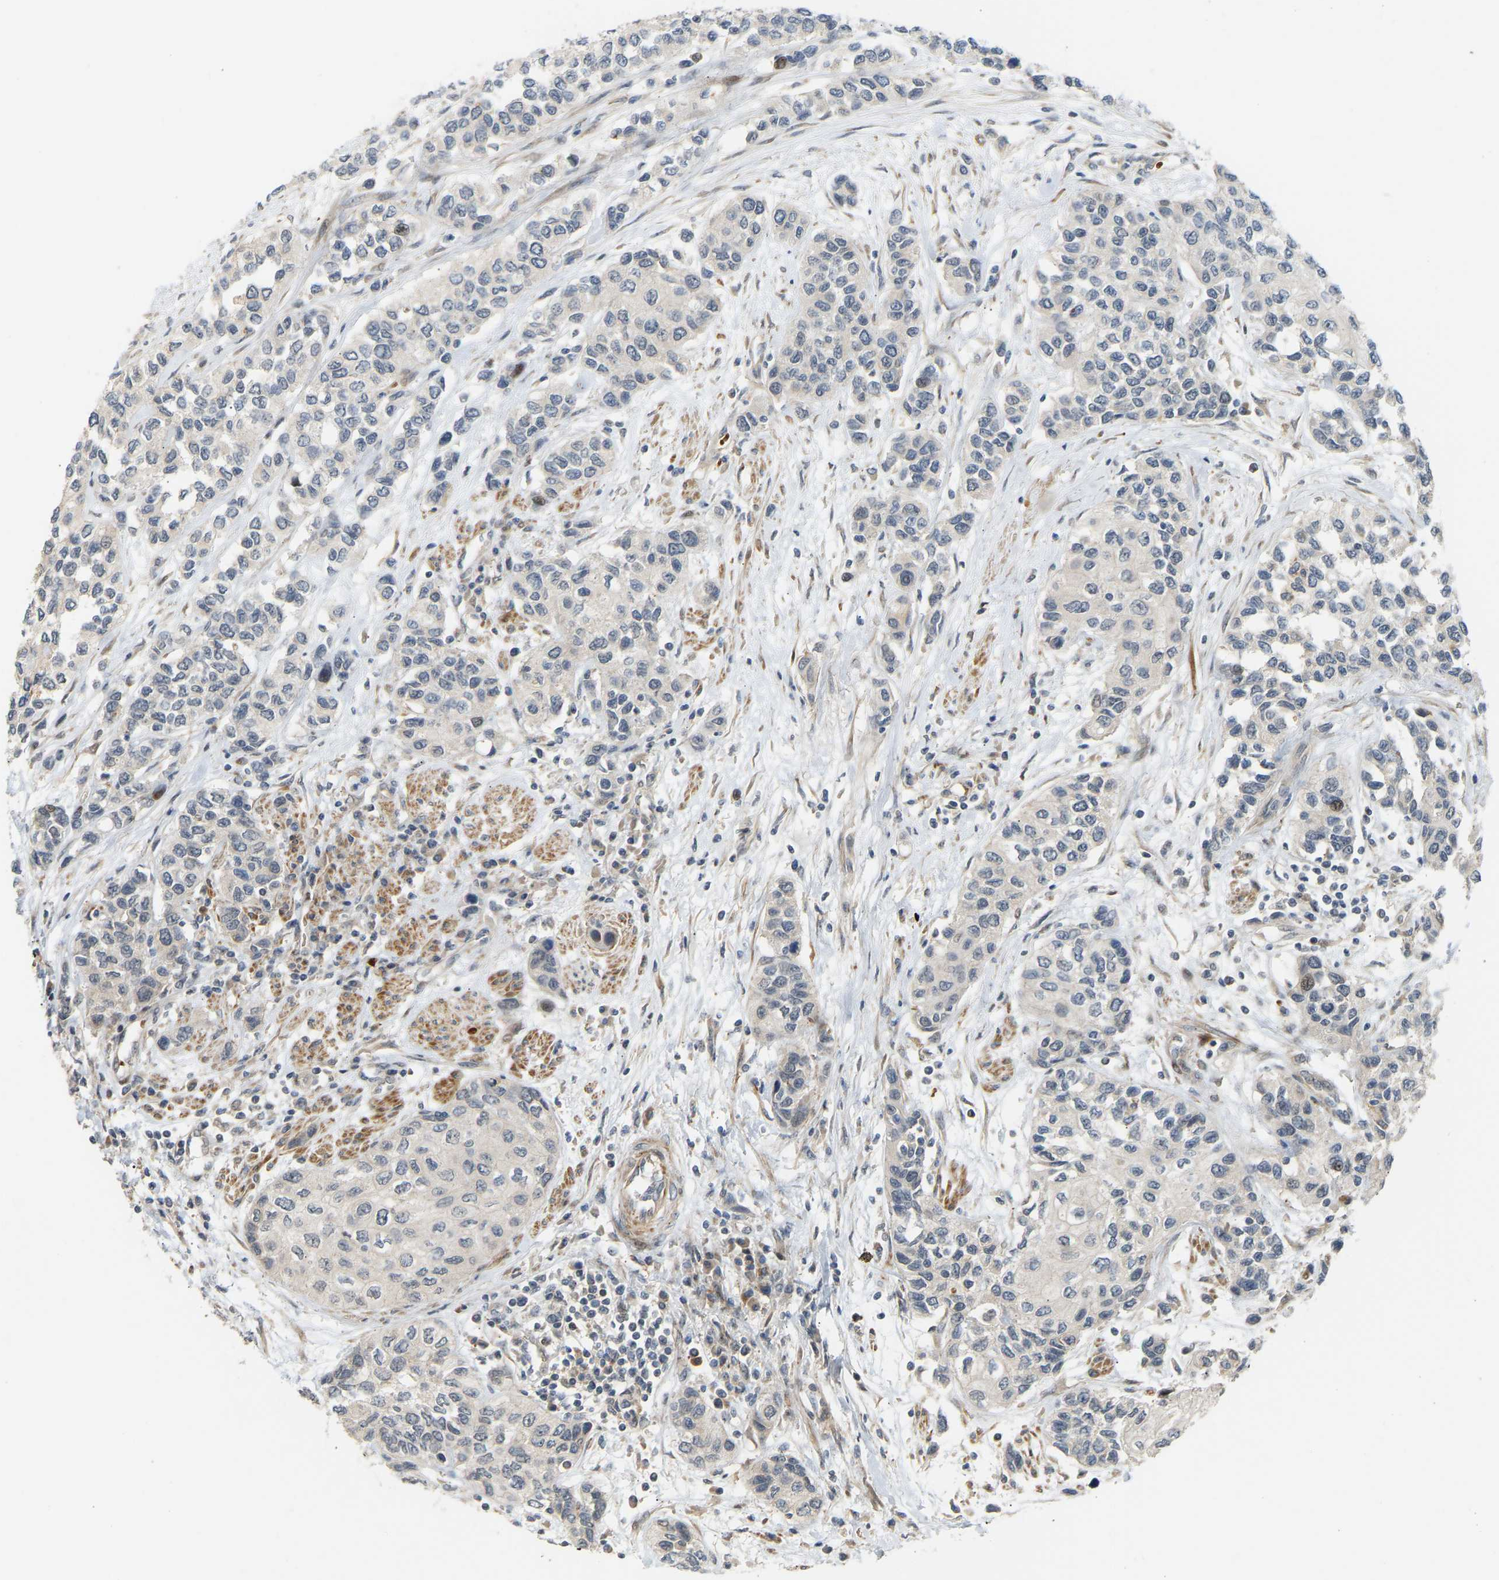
{"staining": {"intensity": "negative", "quantity": "none", "location": "none"}, "tissue": "urothelial cancer", "cell_type": "Tumor cells", "image_type": "cancer", "snomed": [{"axis": "morphology", "description": "Urothelial carcinoma, High grade"}, {"axis": "topography", "description": "Urinary bladder"}], "caption": "IHC of human urothelial cancer demonstrates no staining in tumor cells.", "gene": "POGLUT2", "patient": {"sex": "female", "age": 56}}